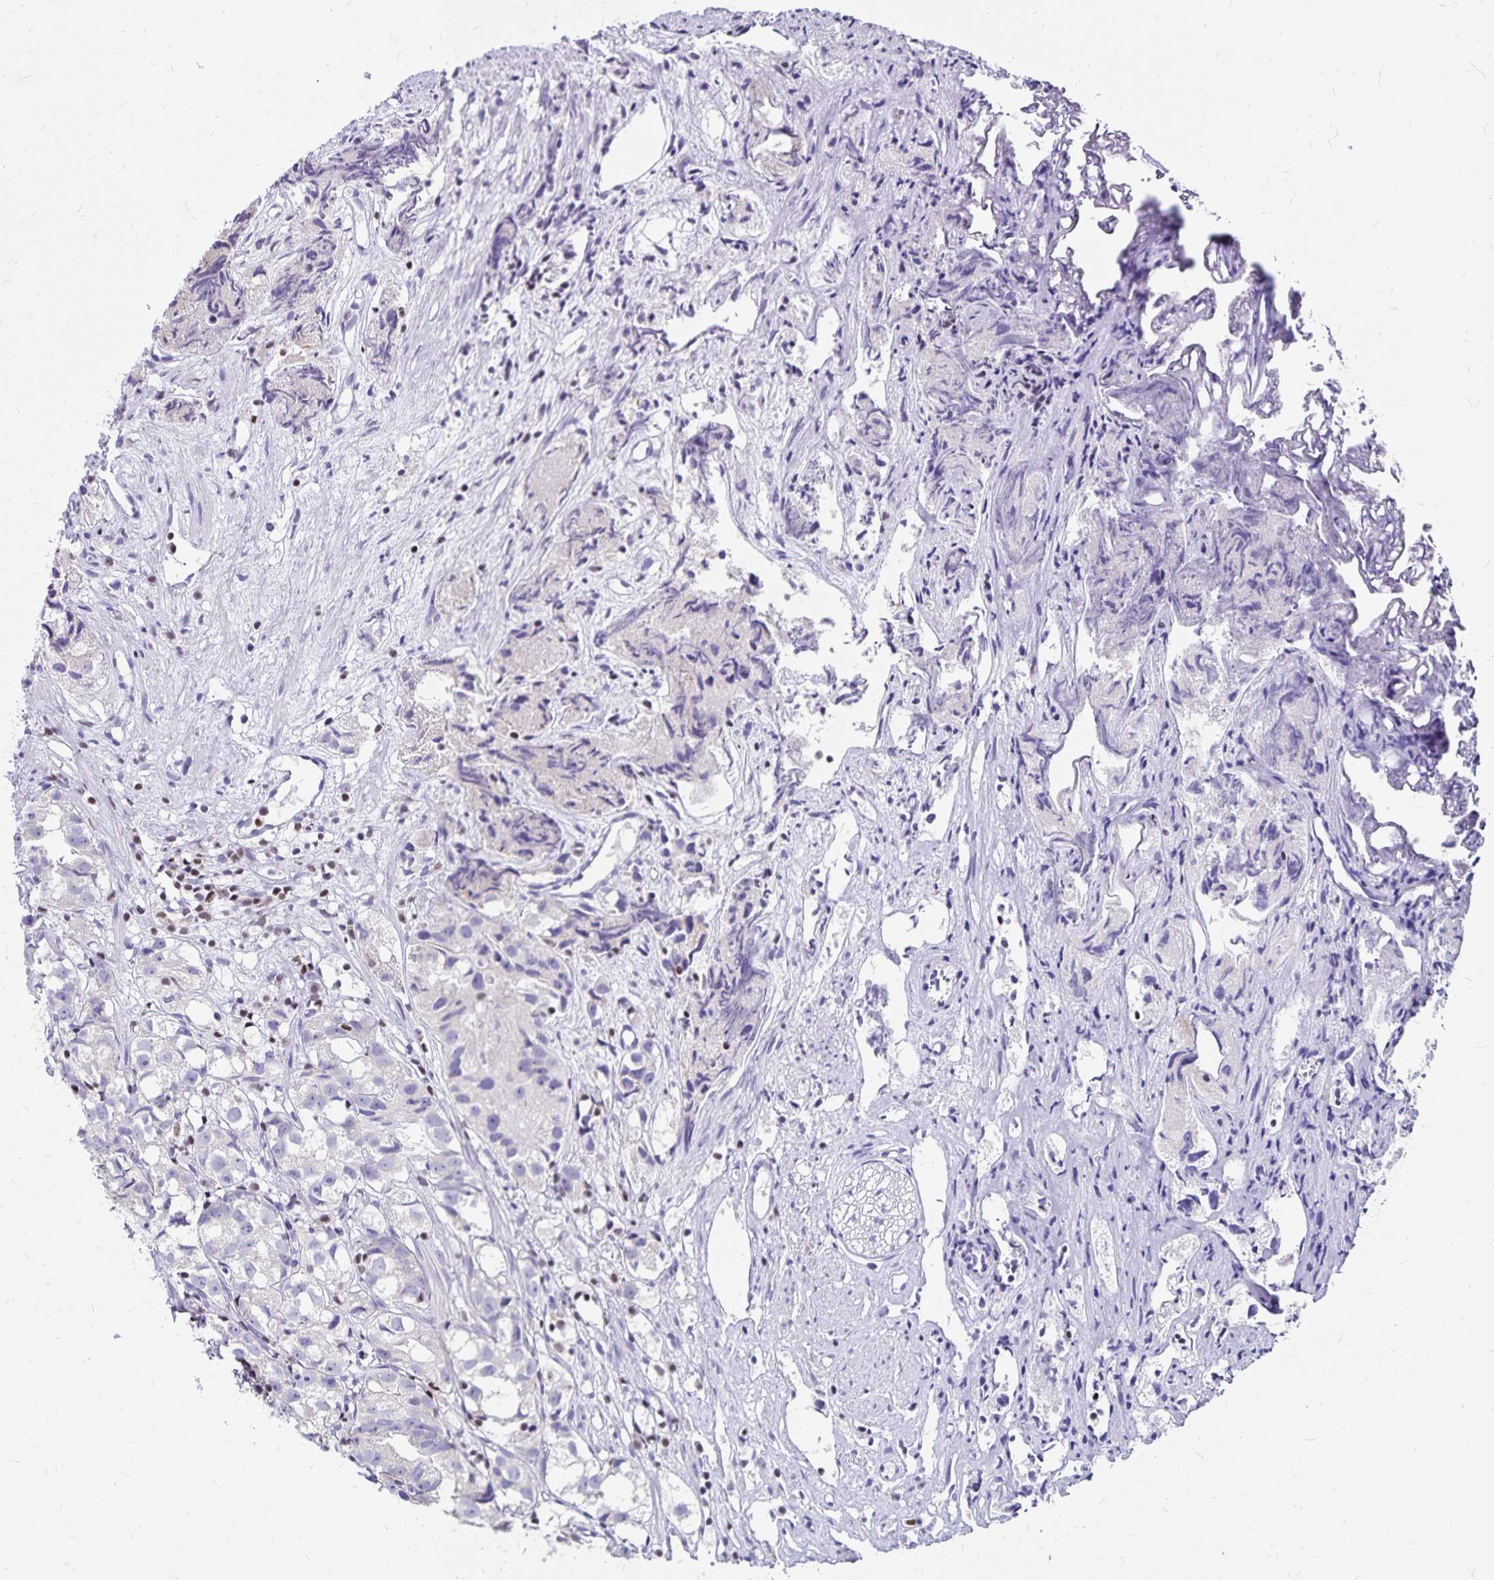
{"staining": {"intensity": "negative", "quantity": "none", "location": "none"}, "tissue": "prostate cancer", "cell_type": "Tumor cells", "image_type": "cancer", "snomed": [{"axis": "morphology", "description": "Adenocarcinoma, High grade"}, {"axis": "topography", "description": "Prostate"}], "caption": "The immunohistochemistry histopathology image has no significant positivity in tumor cells of prostate cancer tissue.", "gene": "IKZF1", "patient": {"sex": "male", "age": 68}}